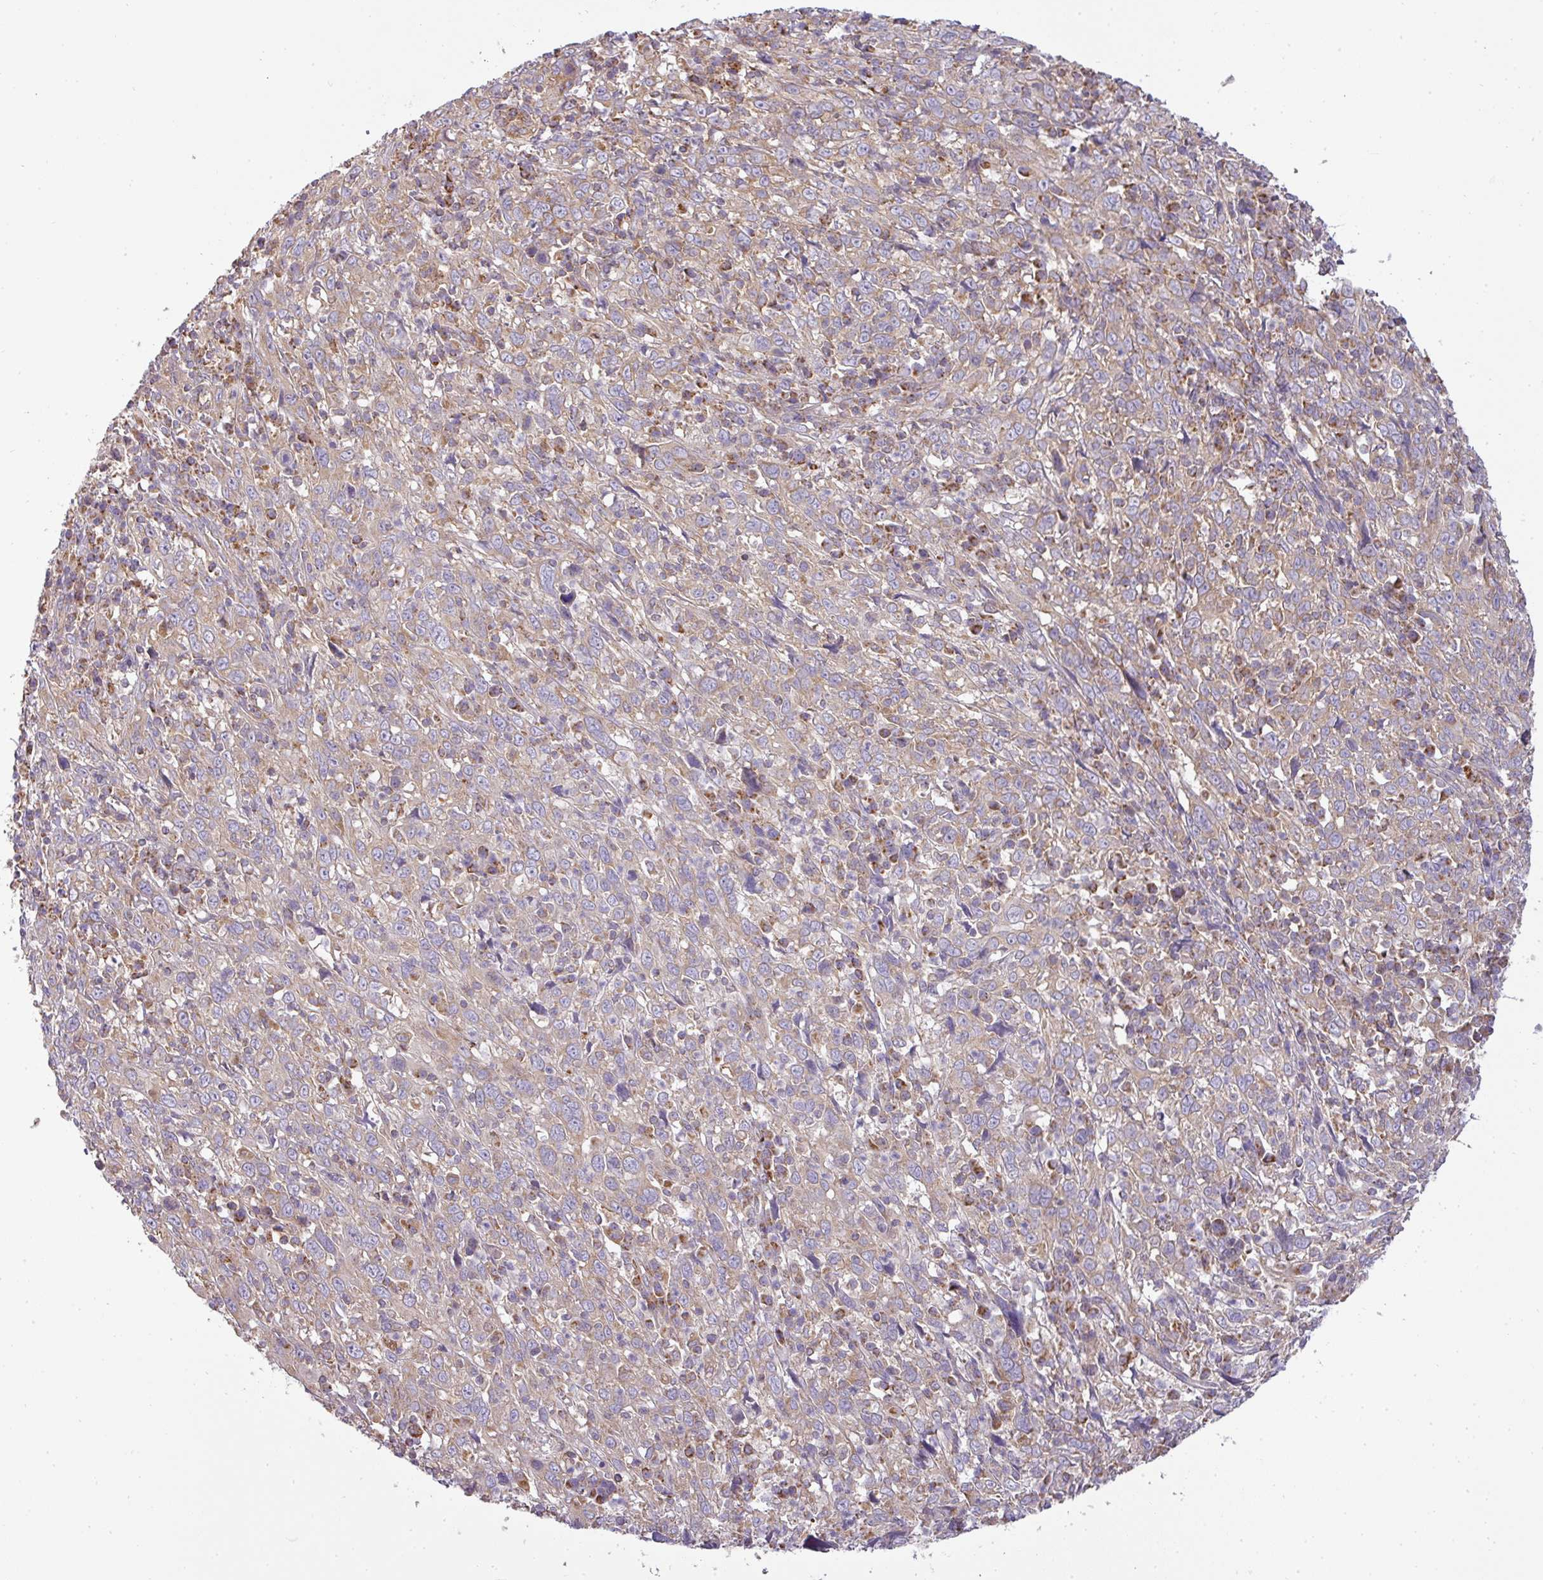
{"staining": {"intensity": "weak", "quantity": ">75%", "location": "cytoplasmic/membranous"}, "tissue": "cervical cancer", "cell_type": "Tumor cells", "image_type": "cancer", "snomed": [{"axis": "morphology", "description": "Squamous cell carcinoma, NOS"}, {"axis": "topography", "description": "Cervix"}], "caption": "This is a micrograph of immunohistochemistry (IHC) staining of cervical cancer, which shows weak positivity in the cytoplasmic/membranous of tumor cells.", "gene": "ZNF211", "patient": {"sex": "female", "age": 46}}